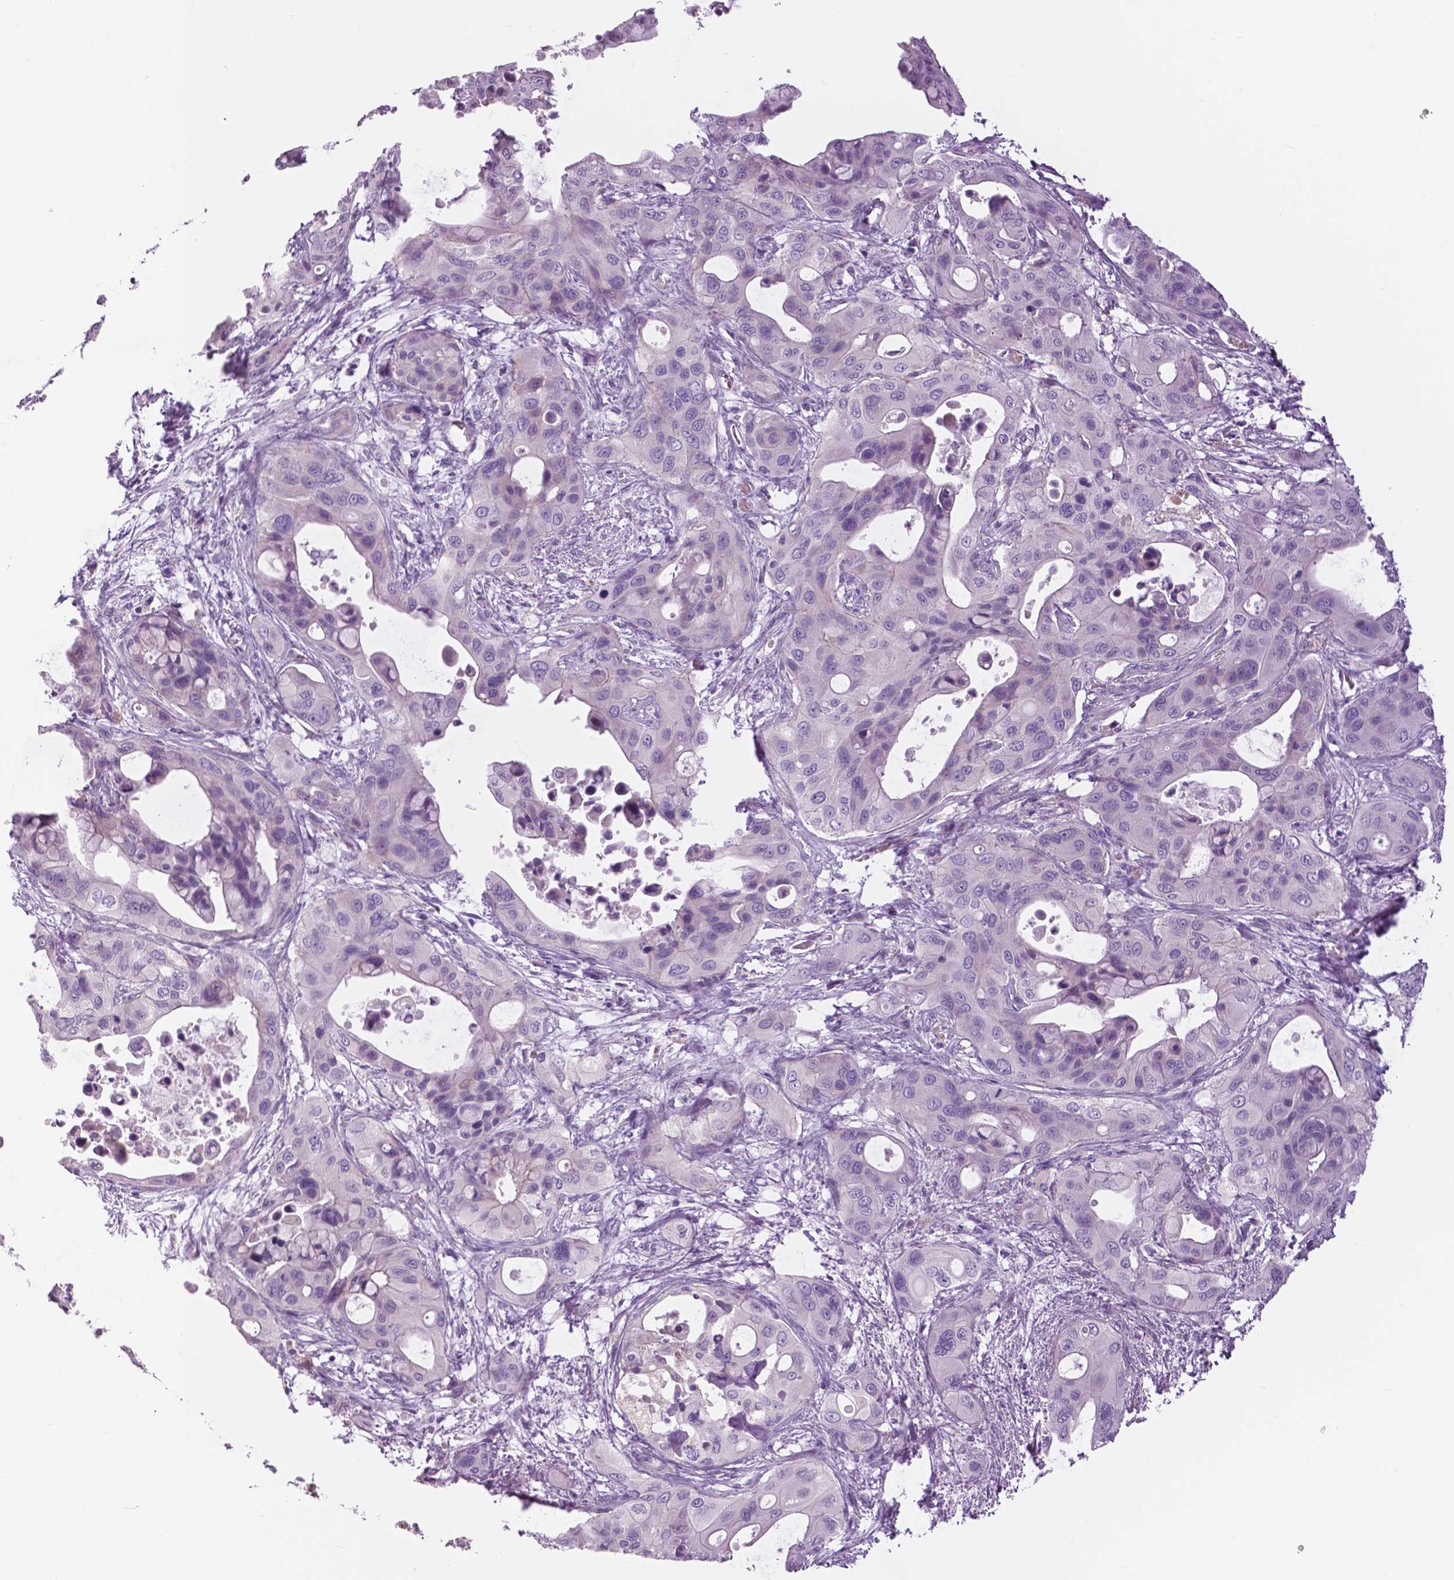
{"staining": {"intensity": "negative", "quantity": "none", "location": "none"}, "tissue": "pancreatic cancer", "cell_type": "Tumor cells", "image_type": "cancer", "snomed": [{"axis": "morphology", "description": "Adenocarcinoma, NOS"}, {"axis": "topography", "description": "Pancreas"}], "caption": "The micrograph exhibits no significant positivity in tumor cells of adenocarcinoma (pancreatic).", "gene": "SERPINI1", "patient": {"sex": "male", "age": 71}}